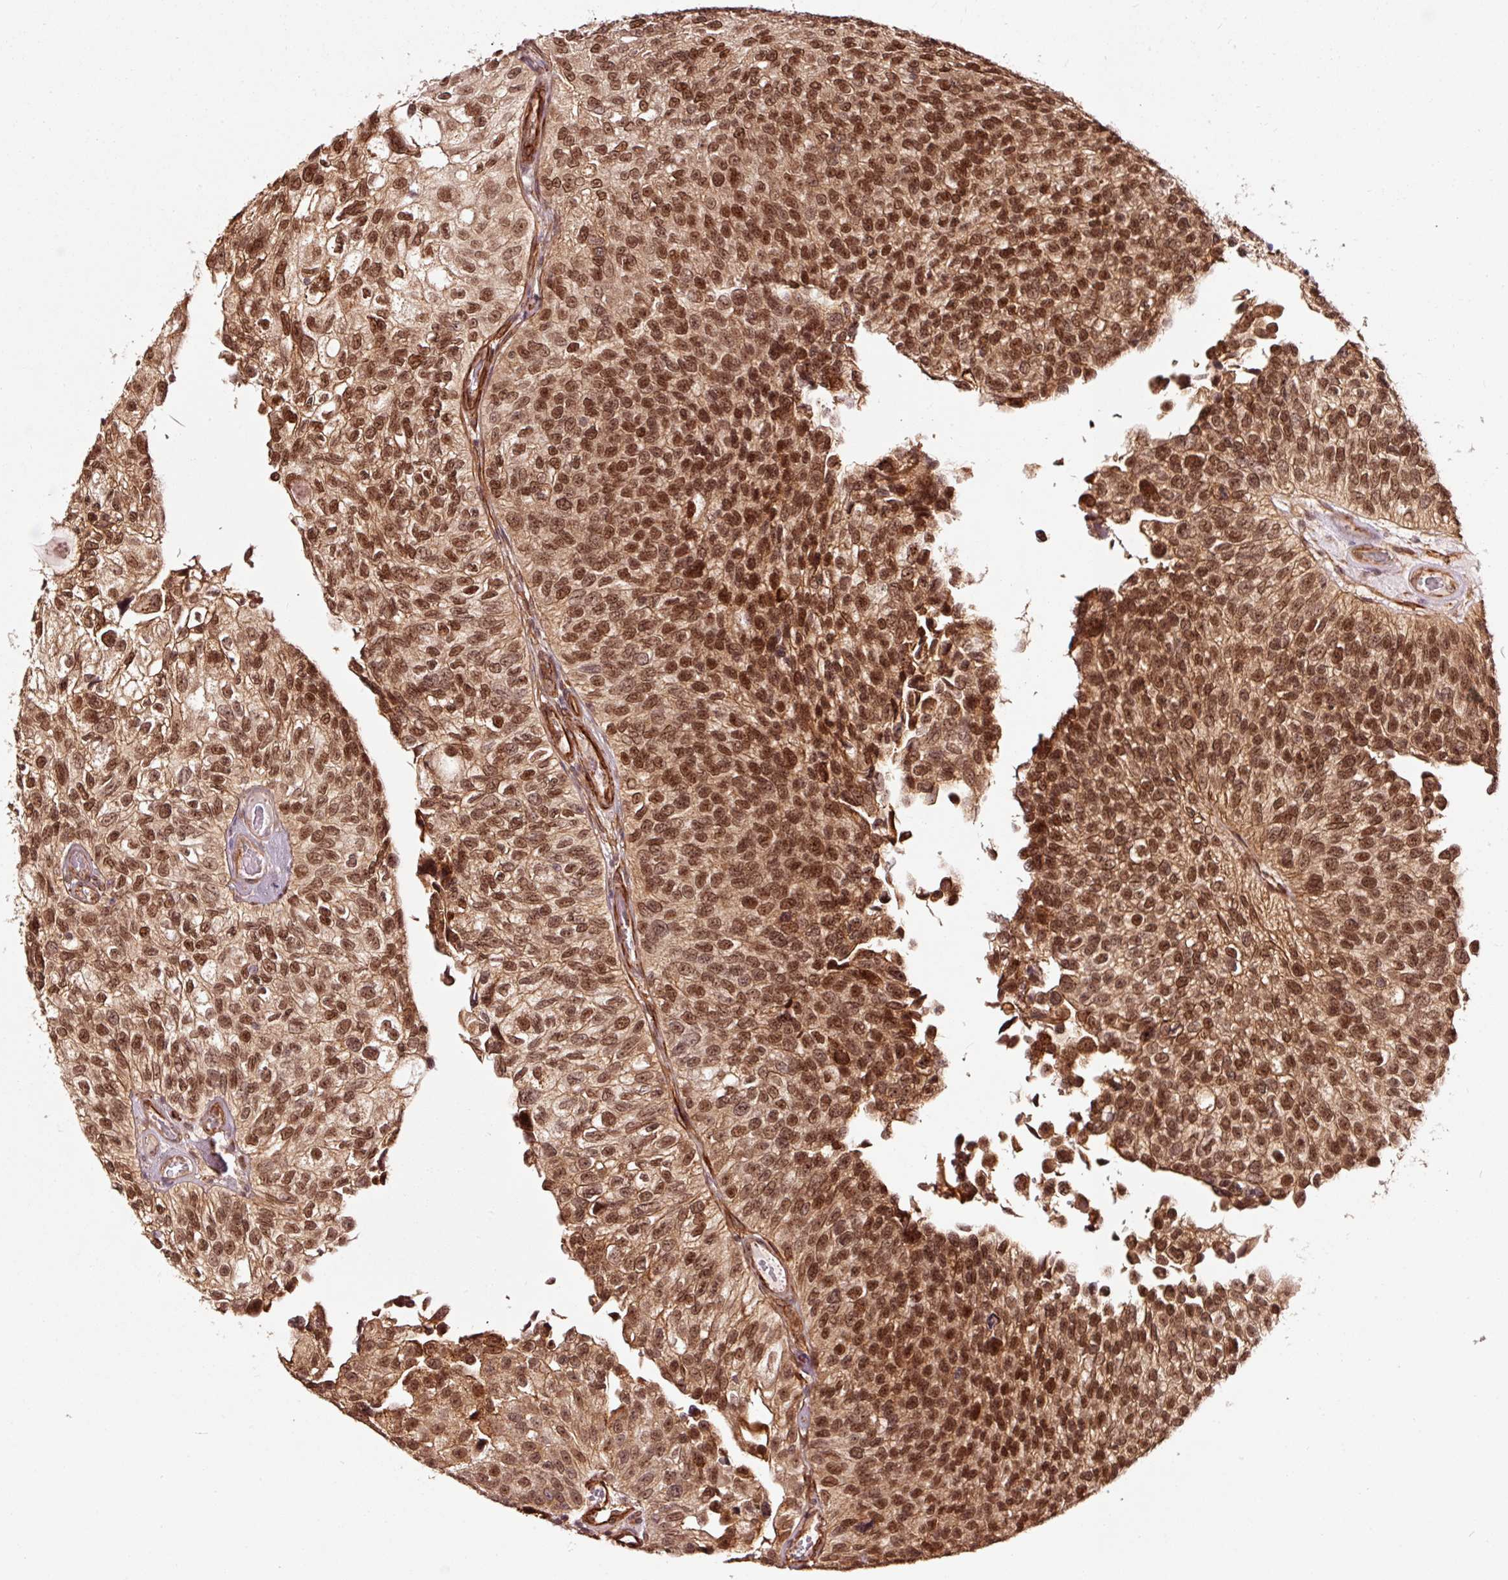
{"staining": {"intensity": "strong", "quantity": ">75%", "location": "nuclear"}, "tissue": "urothelial cancer", "cell_type": "Tumor cells", "image_type": "cancer", "snomed": [{"axis": "morphology", "description": "Urothelial carcinoma, NOS"}, {"axis": "topography", "description": "Urinary bladder"}], "caption": "Immunohistochemistry micrograph of human transitional cell carcinoma stained for a protein (brown), which exhibits high levels of strong nuclear staining in approximately >75% of tumor cells.", "gene": "TPM1", "patient": {"sex": "male", "age": 87}}